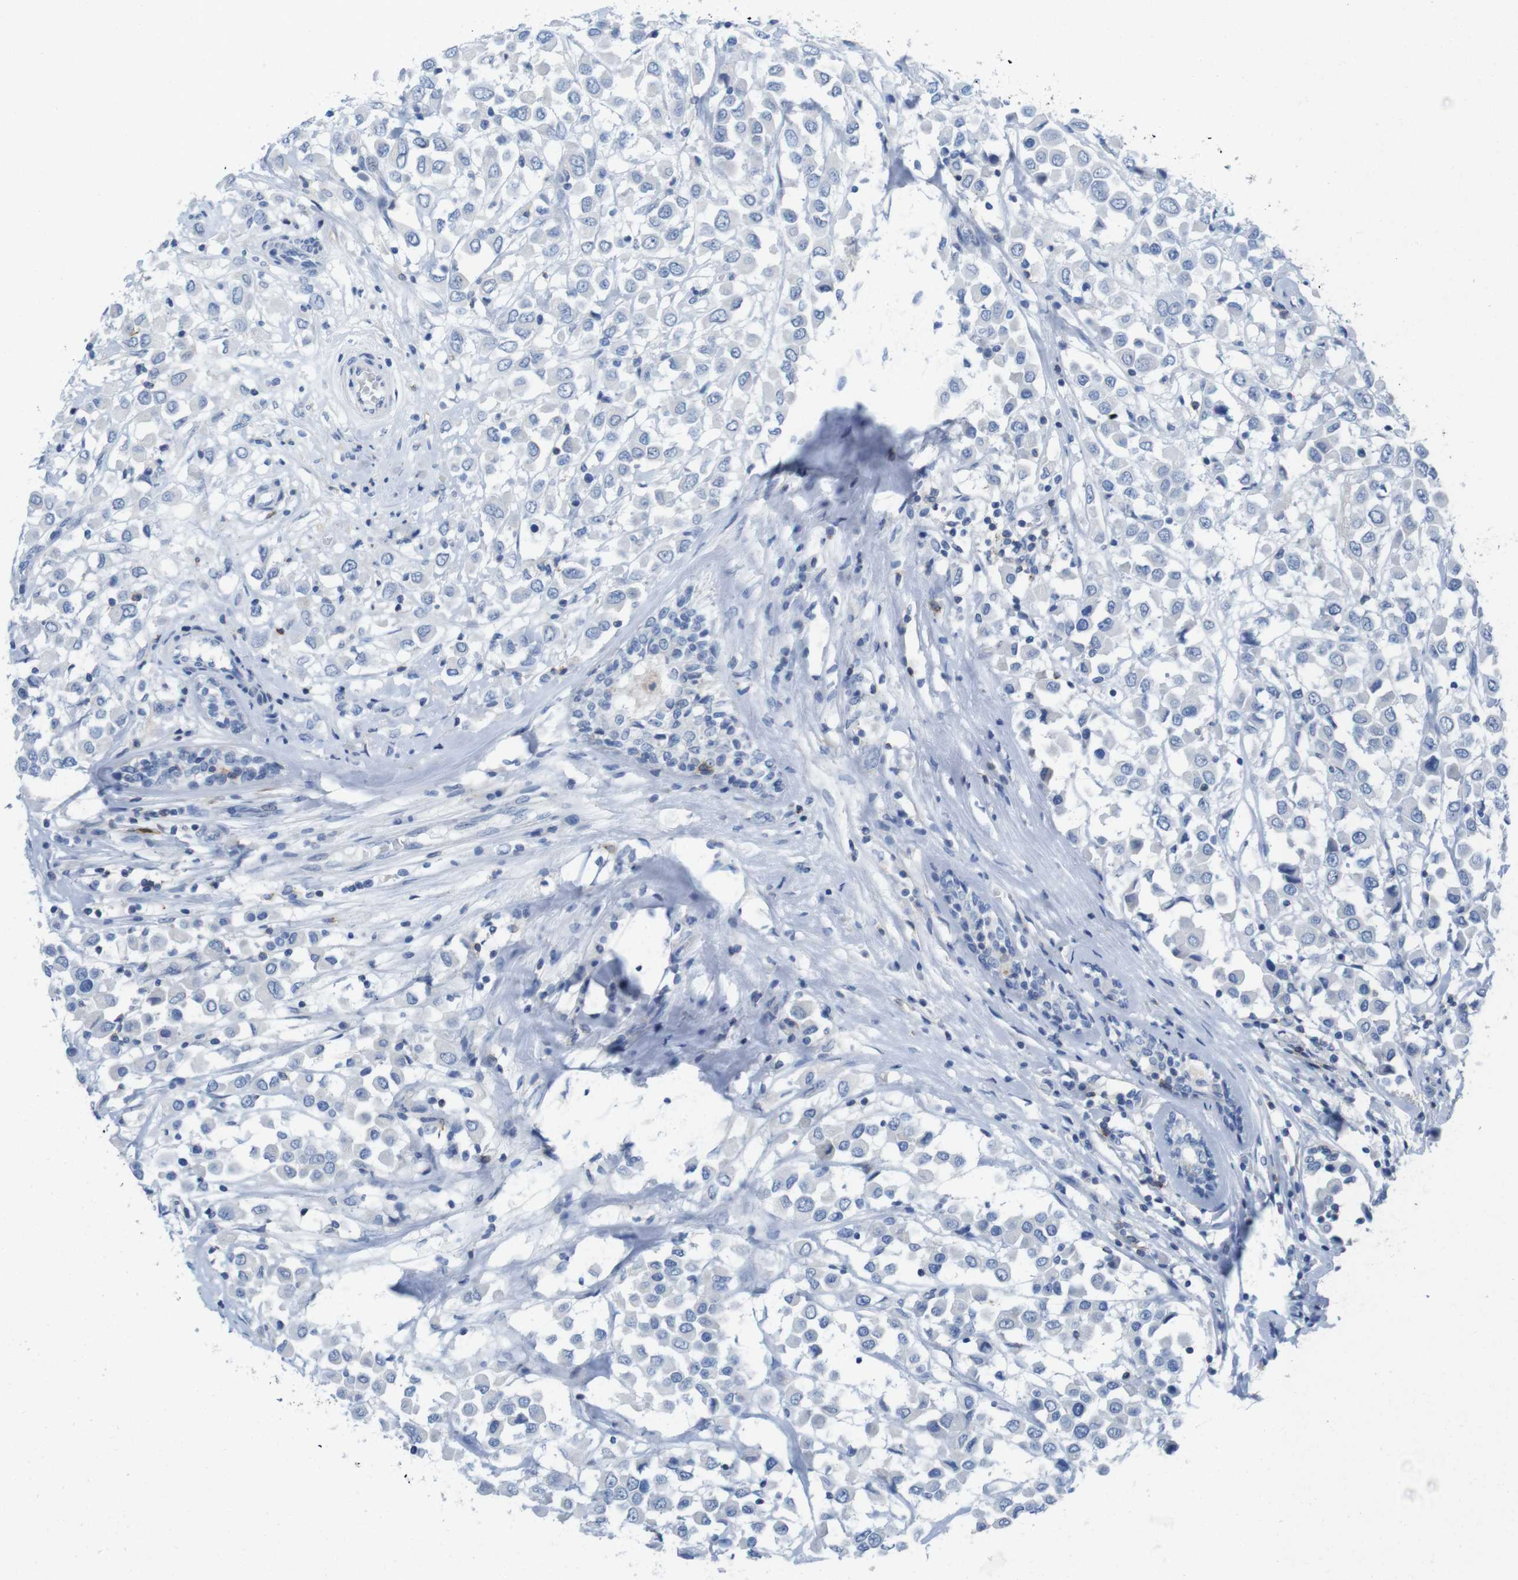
{"staining": {"intensity": "negative", "quantity": "none", "location": "none"}, "tissue": "breast cancer", "cell_type": "Tumor cells", "image_type": "cancer", "snomed": [{"axis": "morphology", "description": "Duct carcinoma"}, {"axis": "topography", "description": "Breast"}], "caption": "Immunohistochemistry (IHC) photomicrograph of neoplastic tissue: intraductal carcinoma (breast) stained with DAB shows no significant protein expression in tumor cells.", "gene": "CD5", "patient": {"sex": "female", "age": 61}}